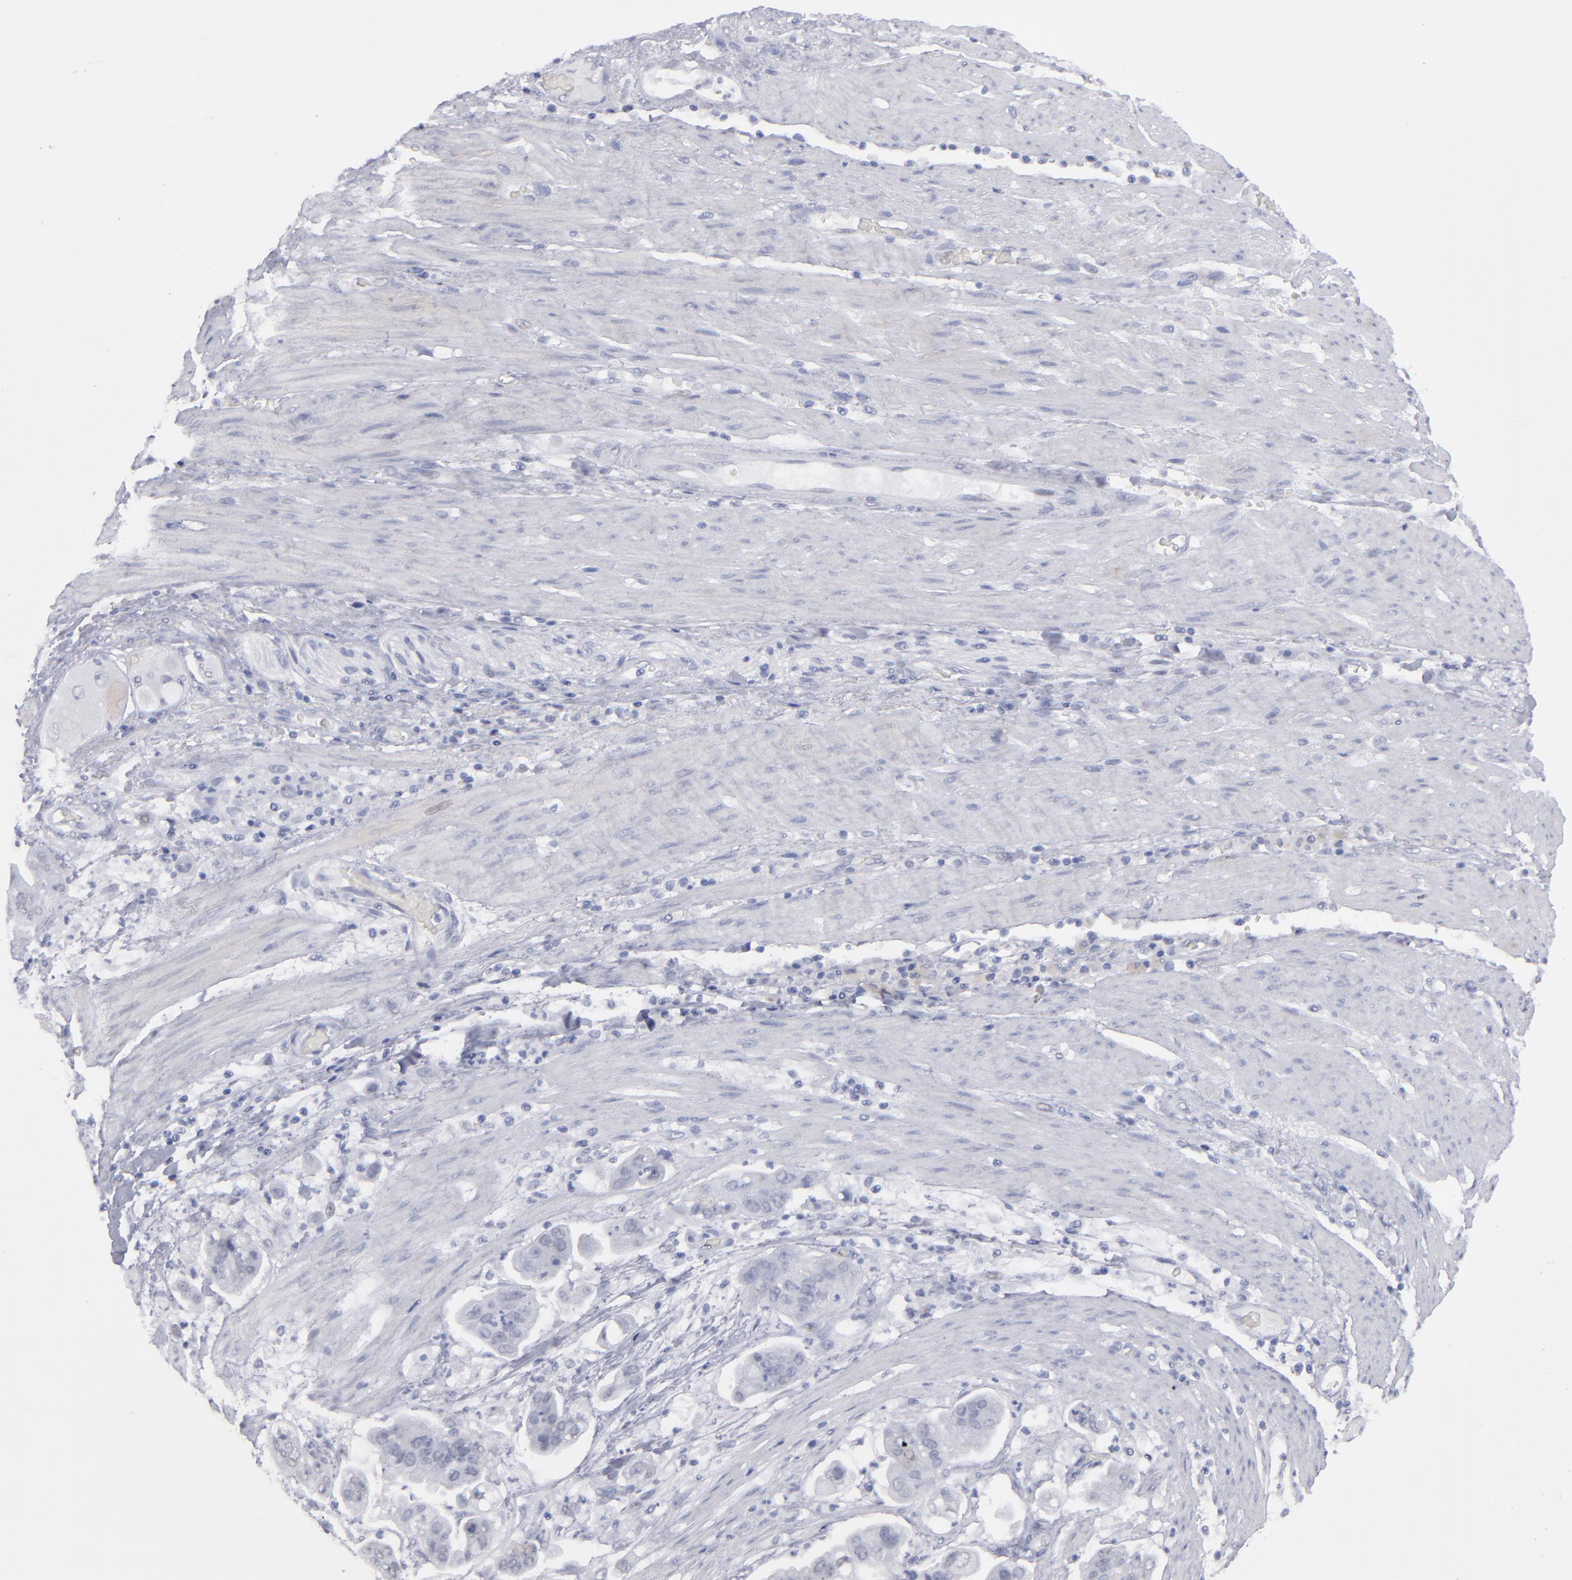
{"staining": {"intensity": "negative", "quantity": "none", "location": "none"}, "tissue": "stomach cancer", "cell_type": "Tumor cells", "image_type": "cancer", "snomed": [{"axis": "morphology", "description": "Adenocarcinoma, NOS"}, {"axis": "topography", "description": "Stomach"}], "caption": "Micrograph shows no significant protein staining in tumor cells of stomach cancer.", "gene": "ALDOB", "patient": {"sex": "male", "age": 62}}